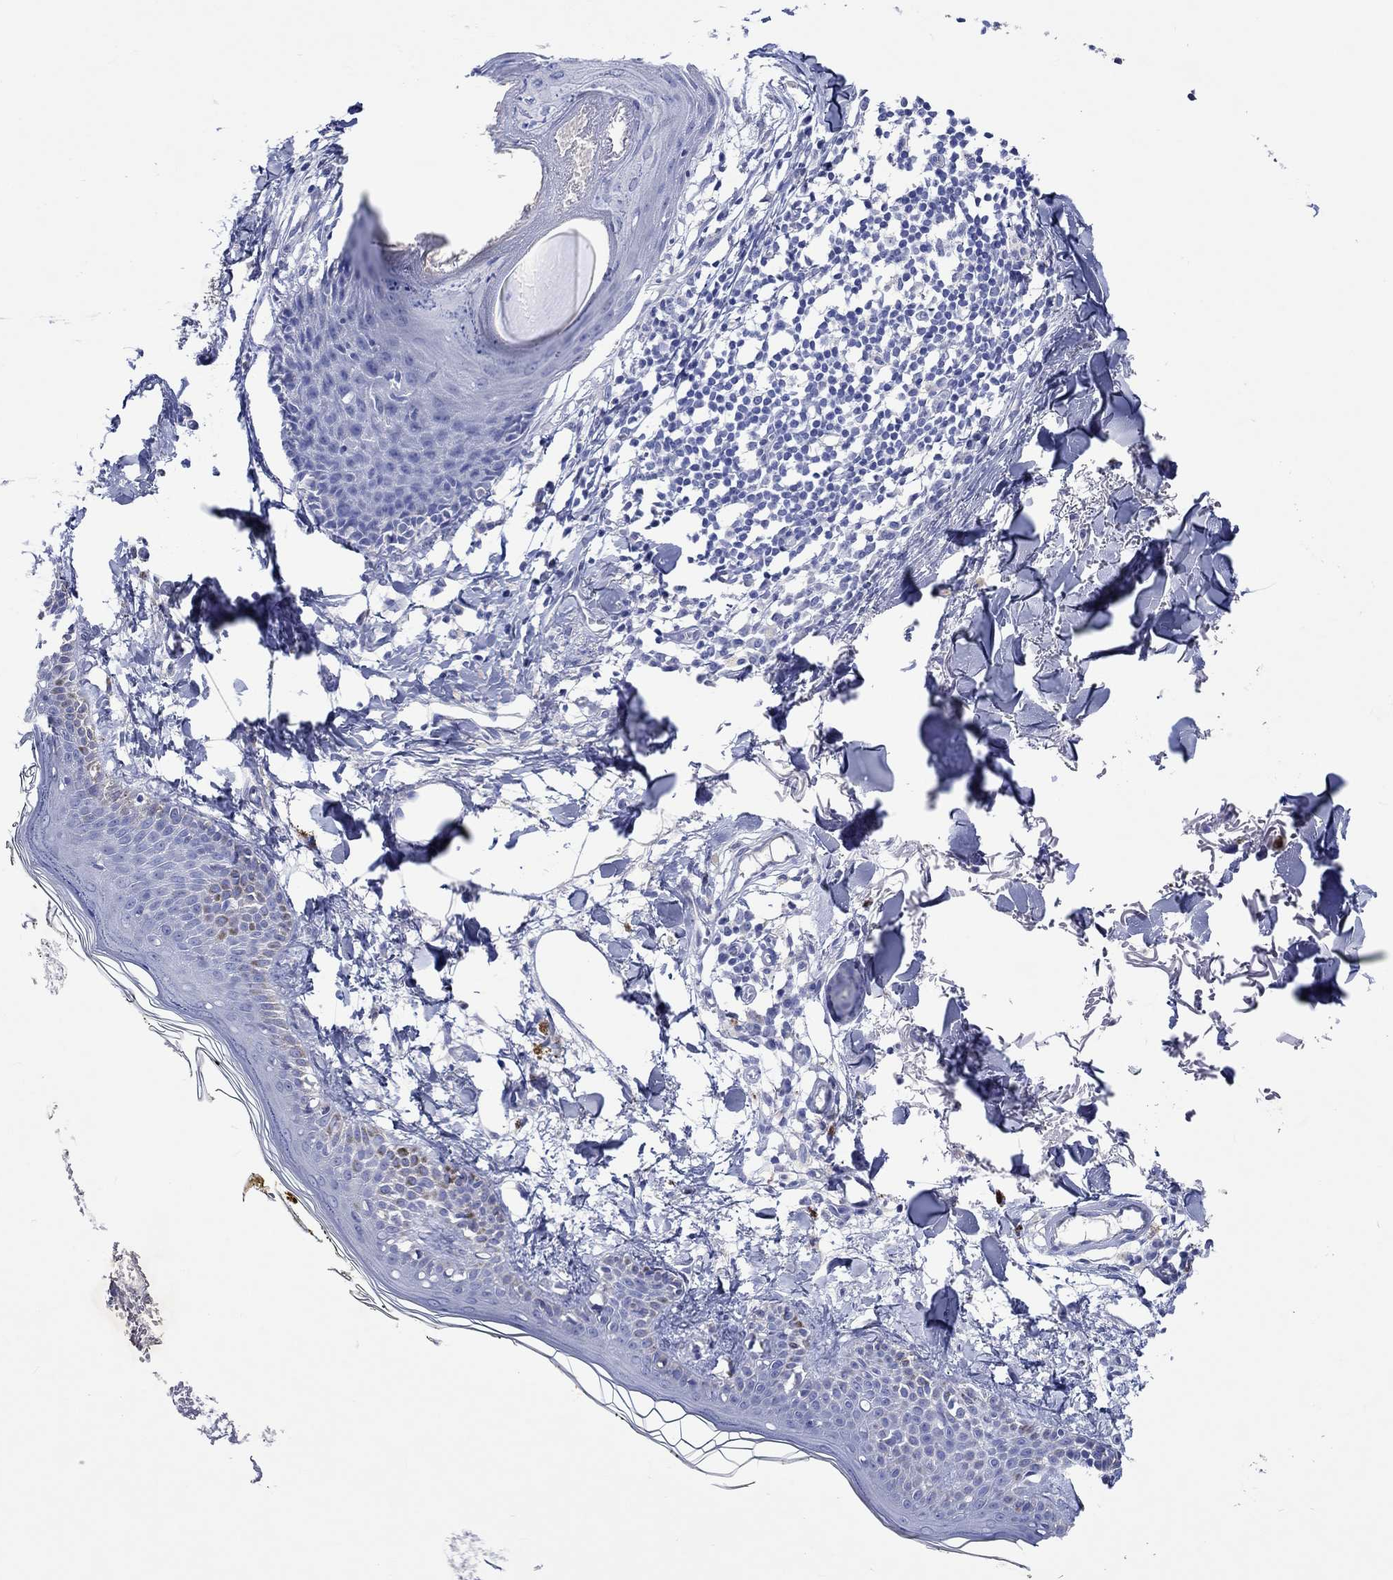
{"staining": {"intensity": "negative", "quantity": "none", "location": "none"}, "tissue": "skin", "cell_type": "Fibroblasts", "image_type": "normal", "snomed": [{"axis": "morphology", "description": "Normal tissue, NOS"}, {"axis": "topography", "description": "Skin"}], "caption": "Immunohistochemical staining of unremarkable skin shows no significant positivity in fibroblasts. The staining was performed using DAB to visualize the protein expression in brown, while the nuclei were stained in blue with hematoxylin (Magnification: 20x).", "gene": "SHISA4", "patient": {"sex": "male", "age": 76}}